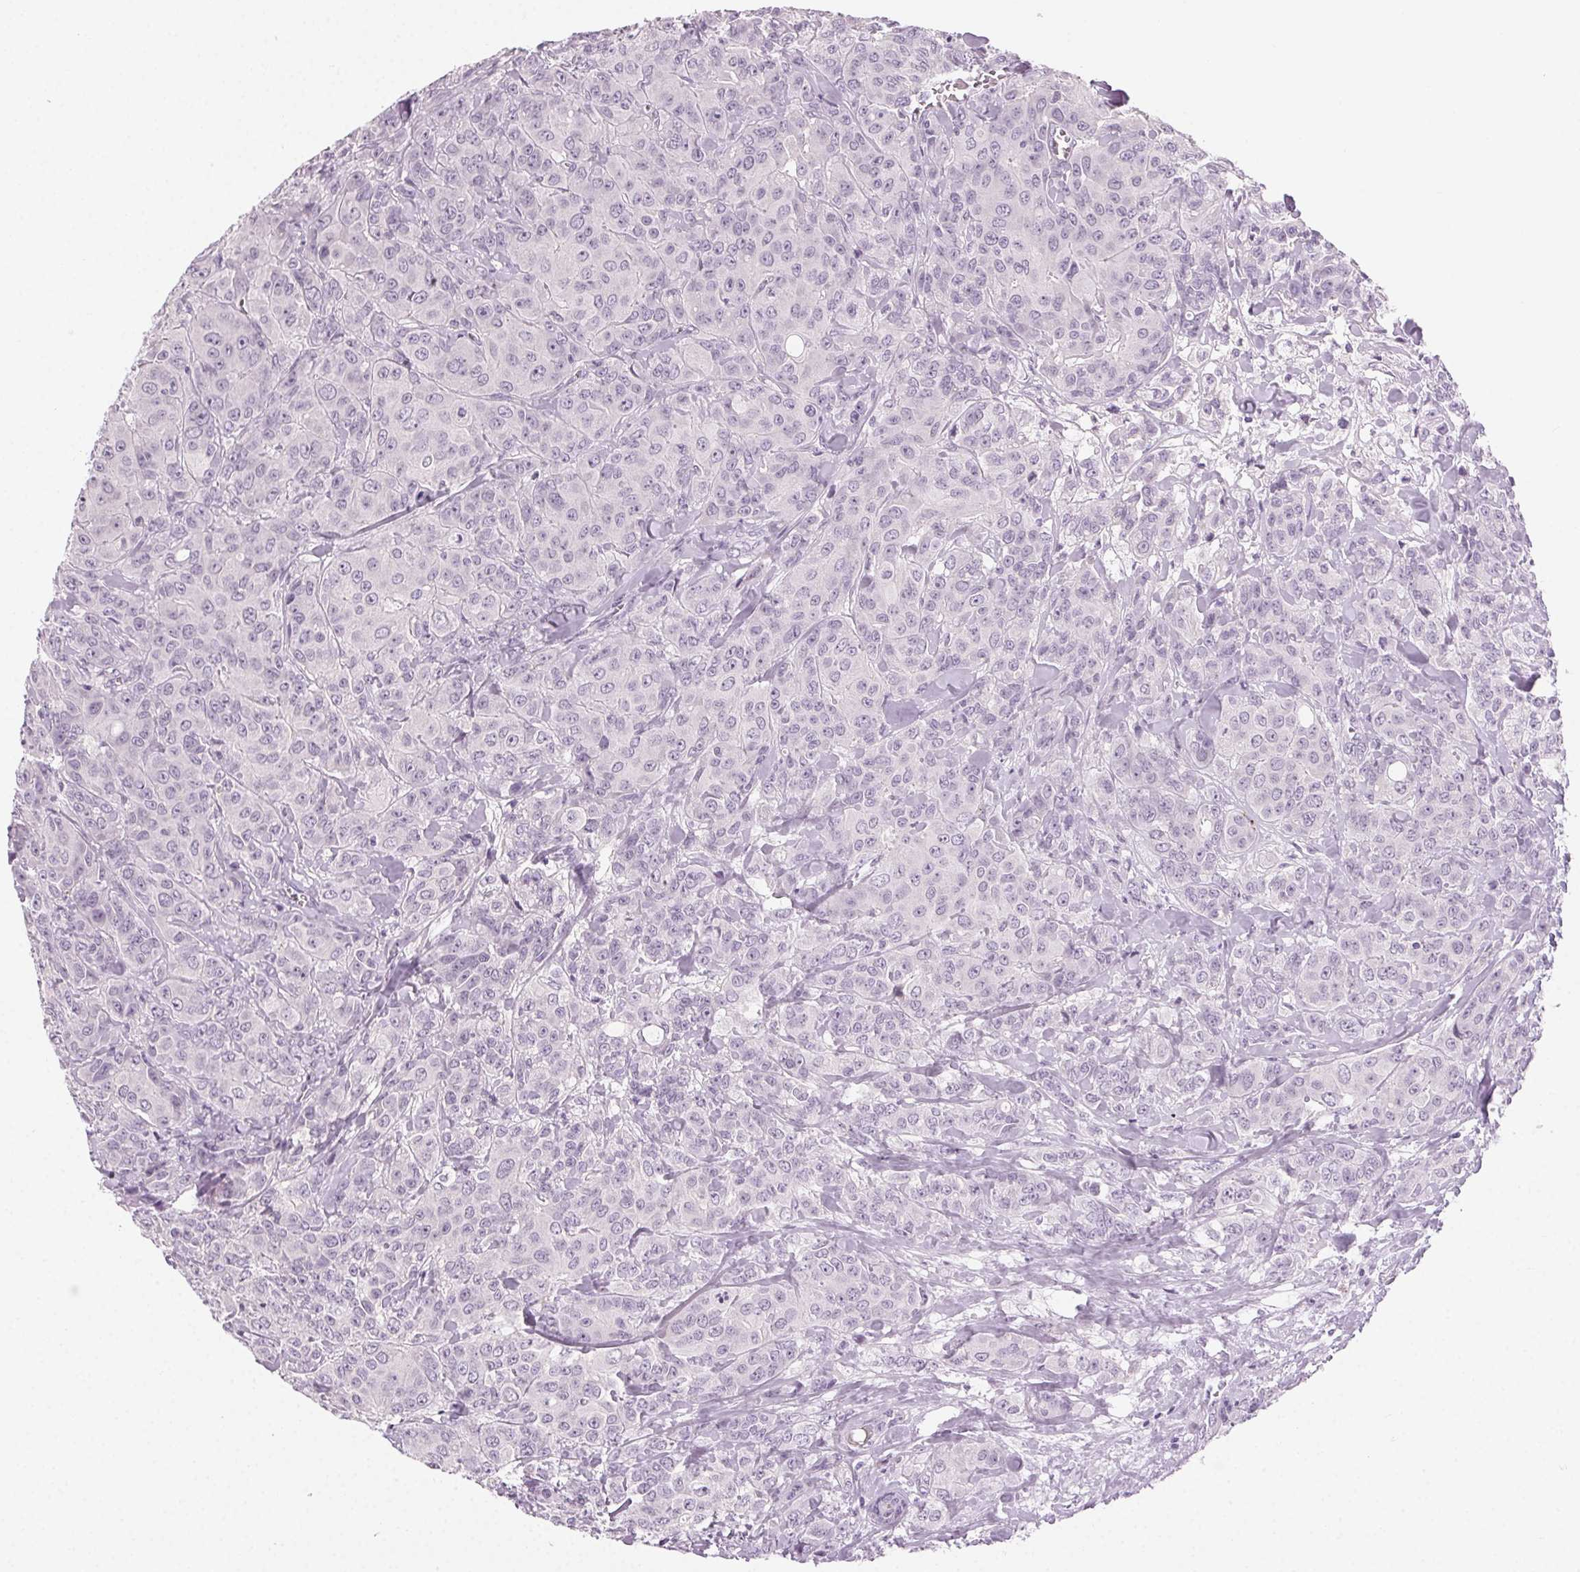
{"staining": {"intensity": "negative", "quantity": "none", "location": "none"}, "tissue": "breast cancer", "cell_type": "Tumor cells", "image_type": "cancer", "snomed": [{"axis": "morphology", "description": "Normal tissue, NOS"}, {"axis": "morphology", "description": "Duct carcinoma"}, {"axis": "topography", "description": "Breast"}], "caption": "Image shows no protein positivity in tumor cells of intraductal carcinoma (breast) tissue. Brightfield microscopy of IHC stained with DAB (brown) and hematoxylin (blue), captured at high magnification.", "gene": "HSF5", "patient": {"sex": "female", "age": 43}}